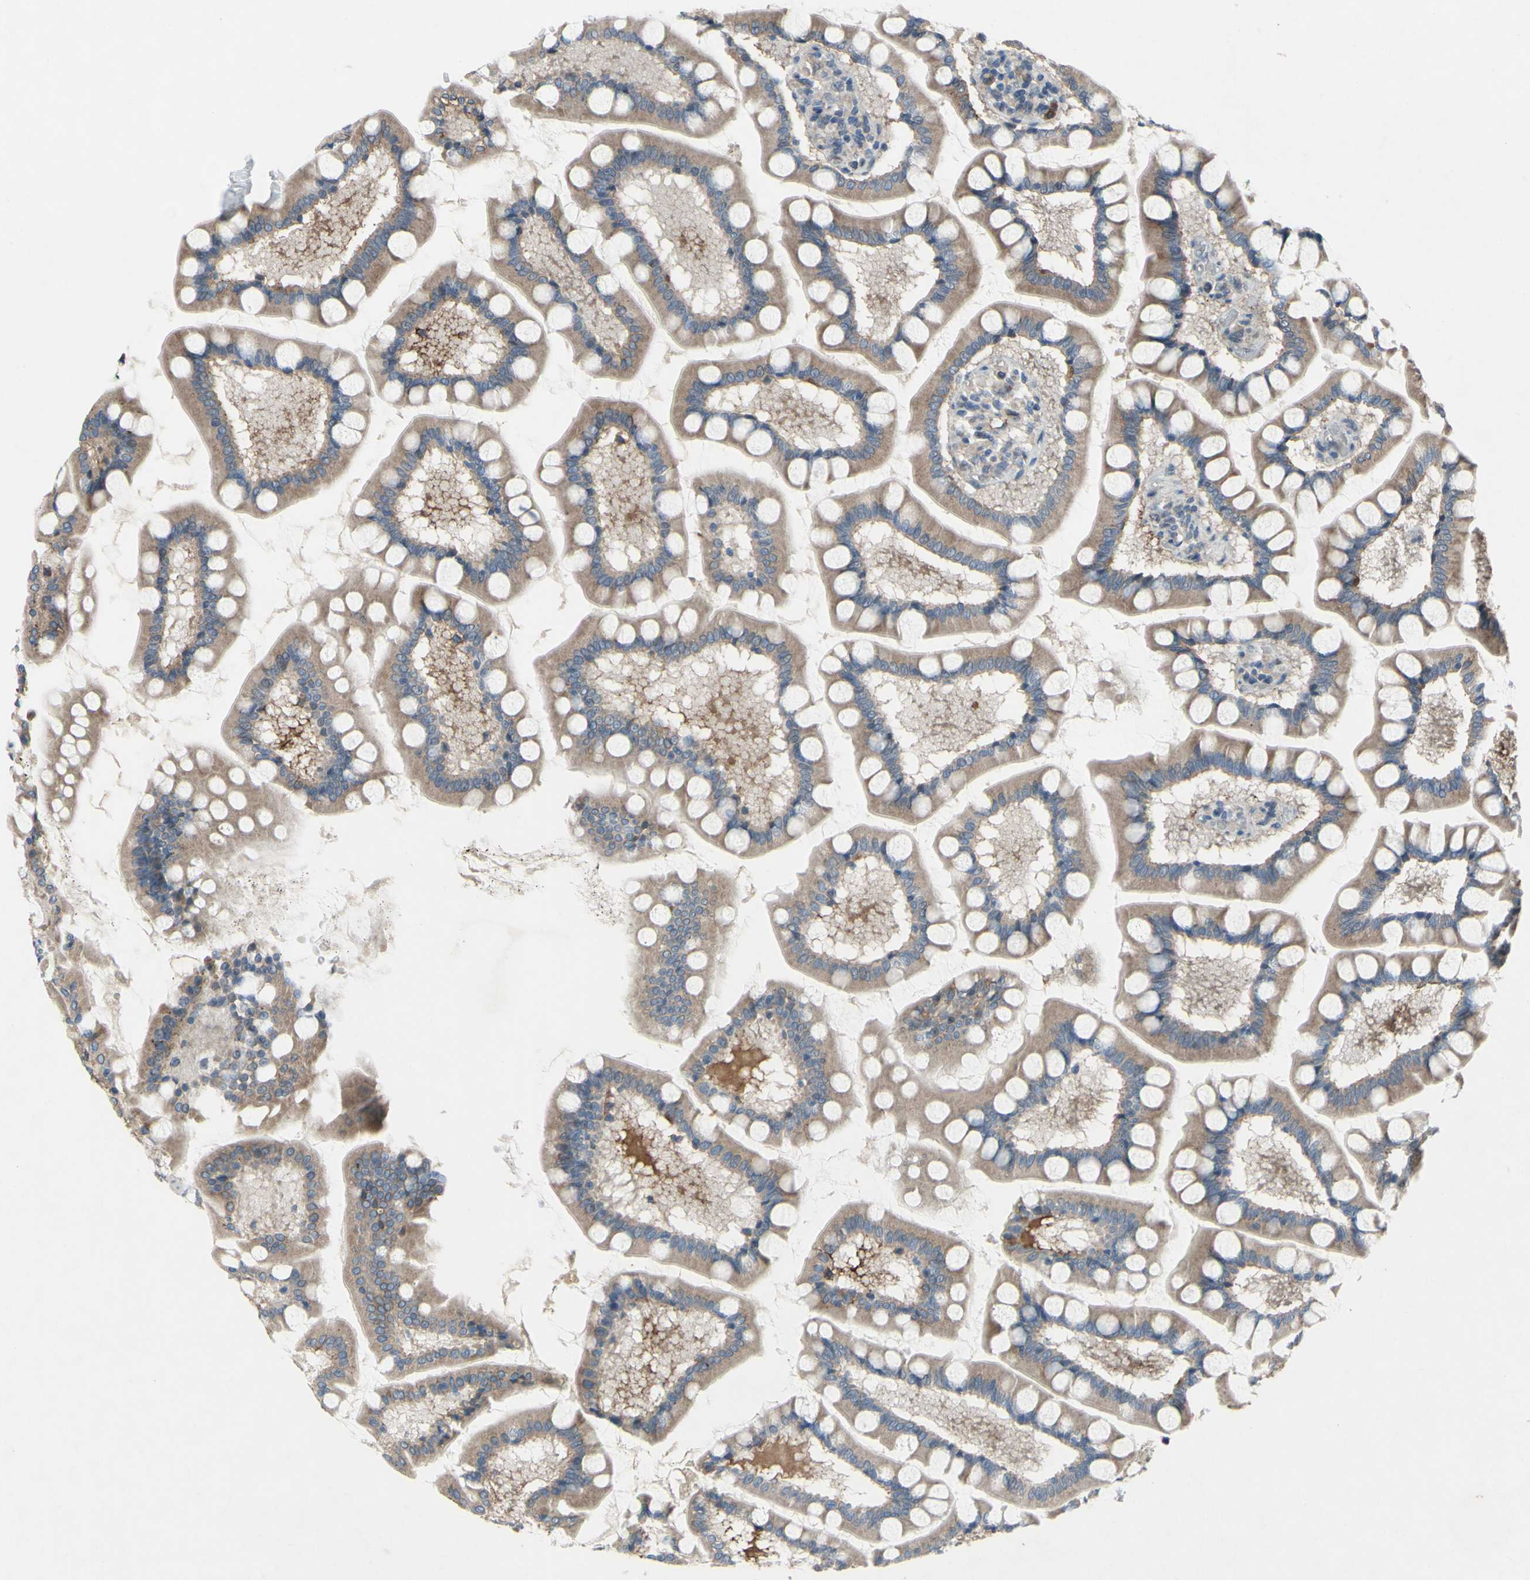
{"staining": {"intensity": "moderate", "quantity": ">75%", "location": "cytoplasmic/membranous"}, "tissue": "small intestine", "cell_type": "Glandular cells", "image_type": "normal", "snomed": [{"axis": "morphology", "description": "Normal tissue, NOS"}, {"axis": "topography", "description": "Small intestine"}], "caption": "High-magnification brightfield microscopy of unremarkable small intestine stained with DAB (brown) and counterstained with hematoxylin (blue). glandular cells exhibit moderate cytoplasmic/membranous staining is present in approximately>75% of cells. The protein is shown in brown color, while the nuclei are stained blue.", "gene": "GRAMD2B", "patient": {"sex": "male", "age": 41}}